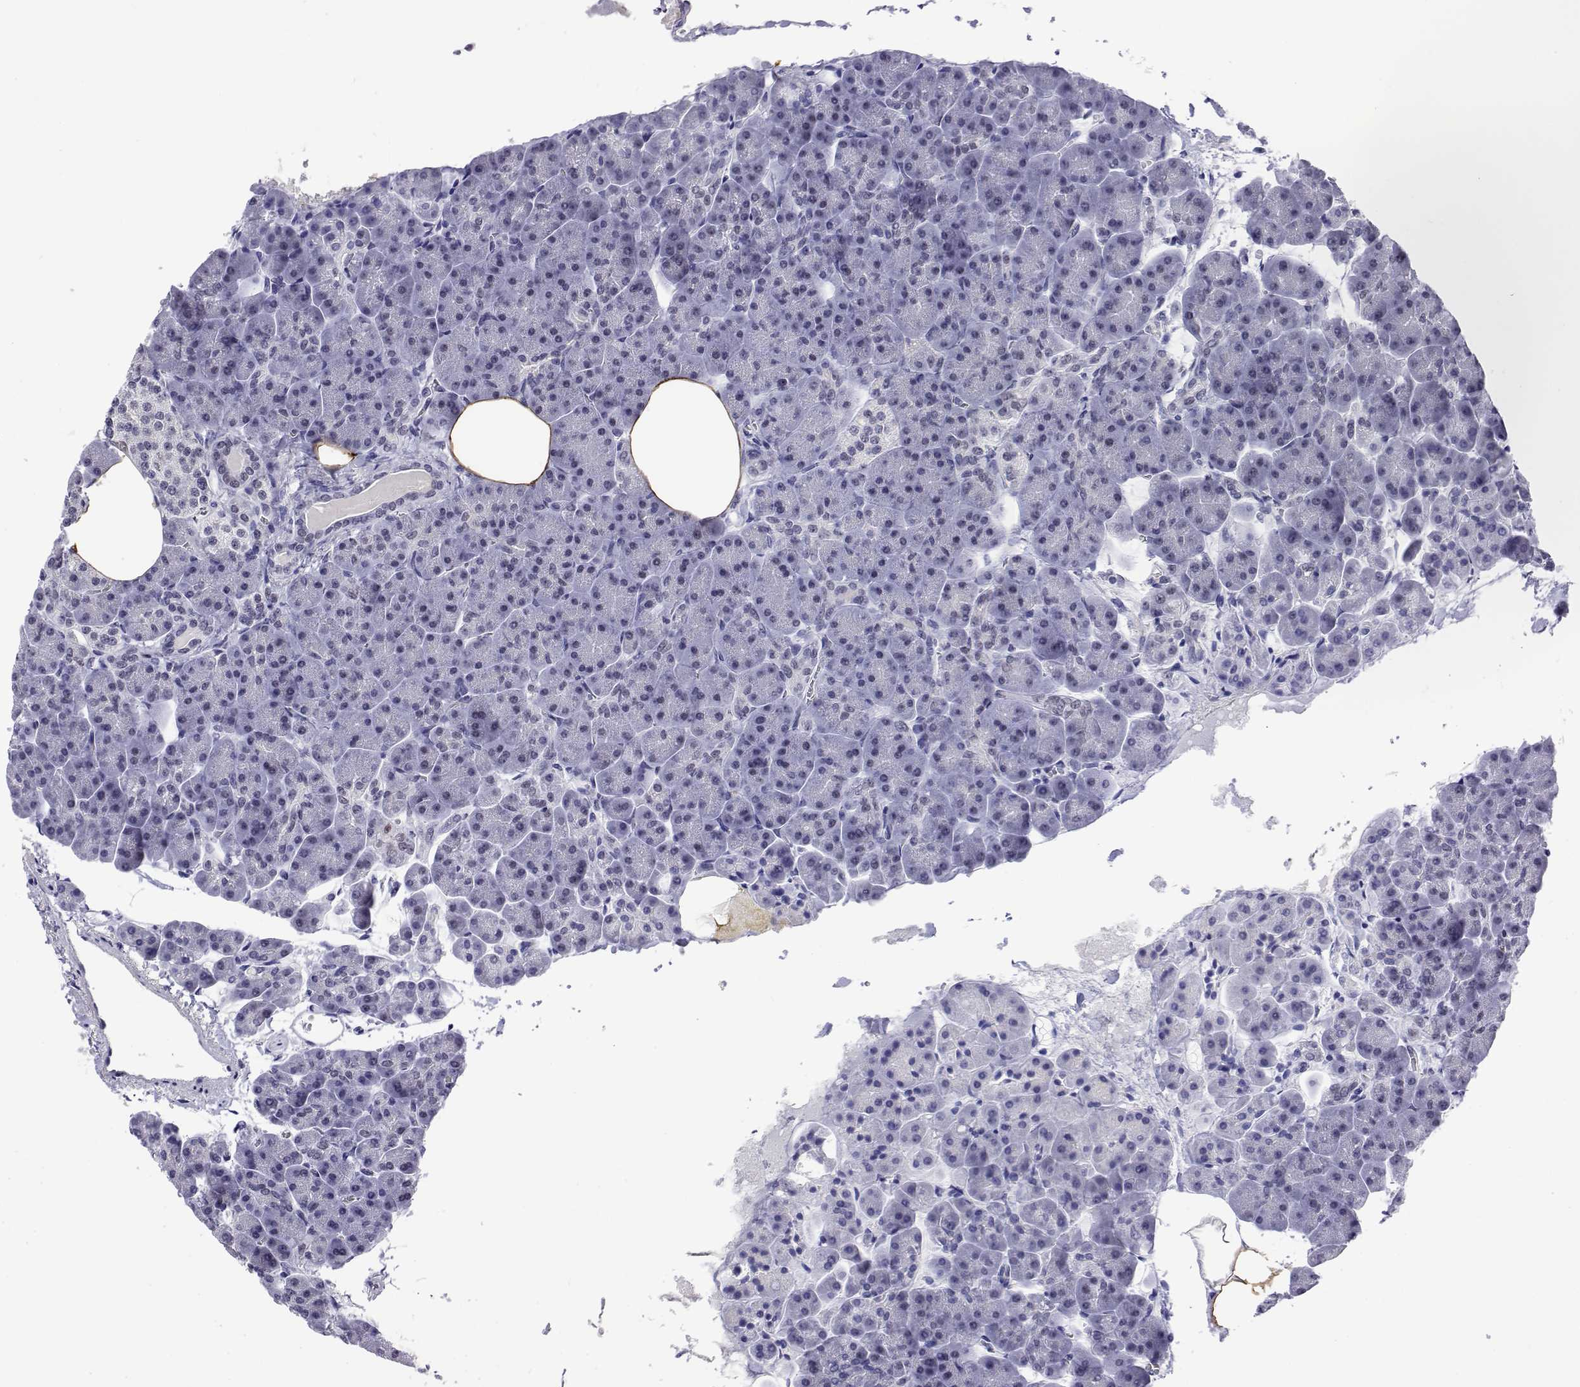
{"staining": {"intensity": "strong", "quantity": "<25%", "location": "nuclear"}, "tissue": "pancreas", "cell_type": "Exocrine glandular cells", "image_type": "normal", "snomed": [{"axis": "morphology", "description": "Normal tissue, NOS"}, {"axis": "topography", "description": "Pancreas"}], "caption": "Pancreas stained with immunohistochemistry (IHC) demonstrates strong nuclear staining in approximately <25% of exocrine glandular cells. Immunohistochemistry stains the protein of interest in brown and the nuclei are stained blue.", "gene": "POLDIP3", "patient": {"sex": "female", "age": 74}}